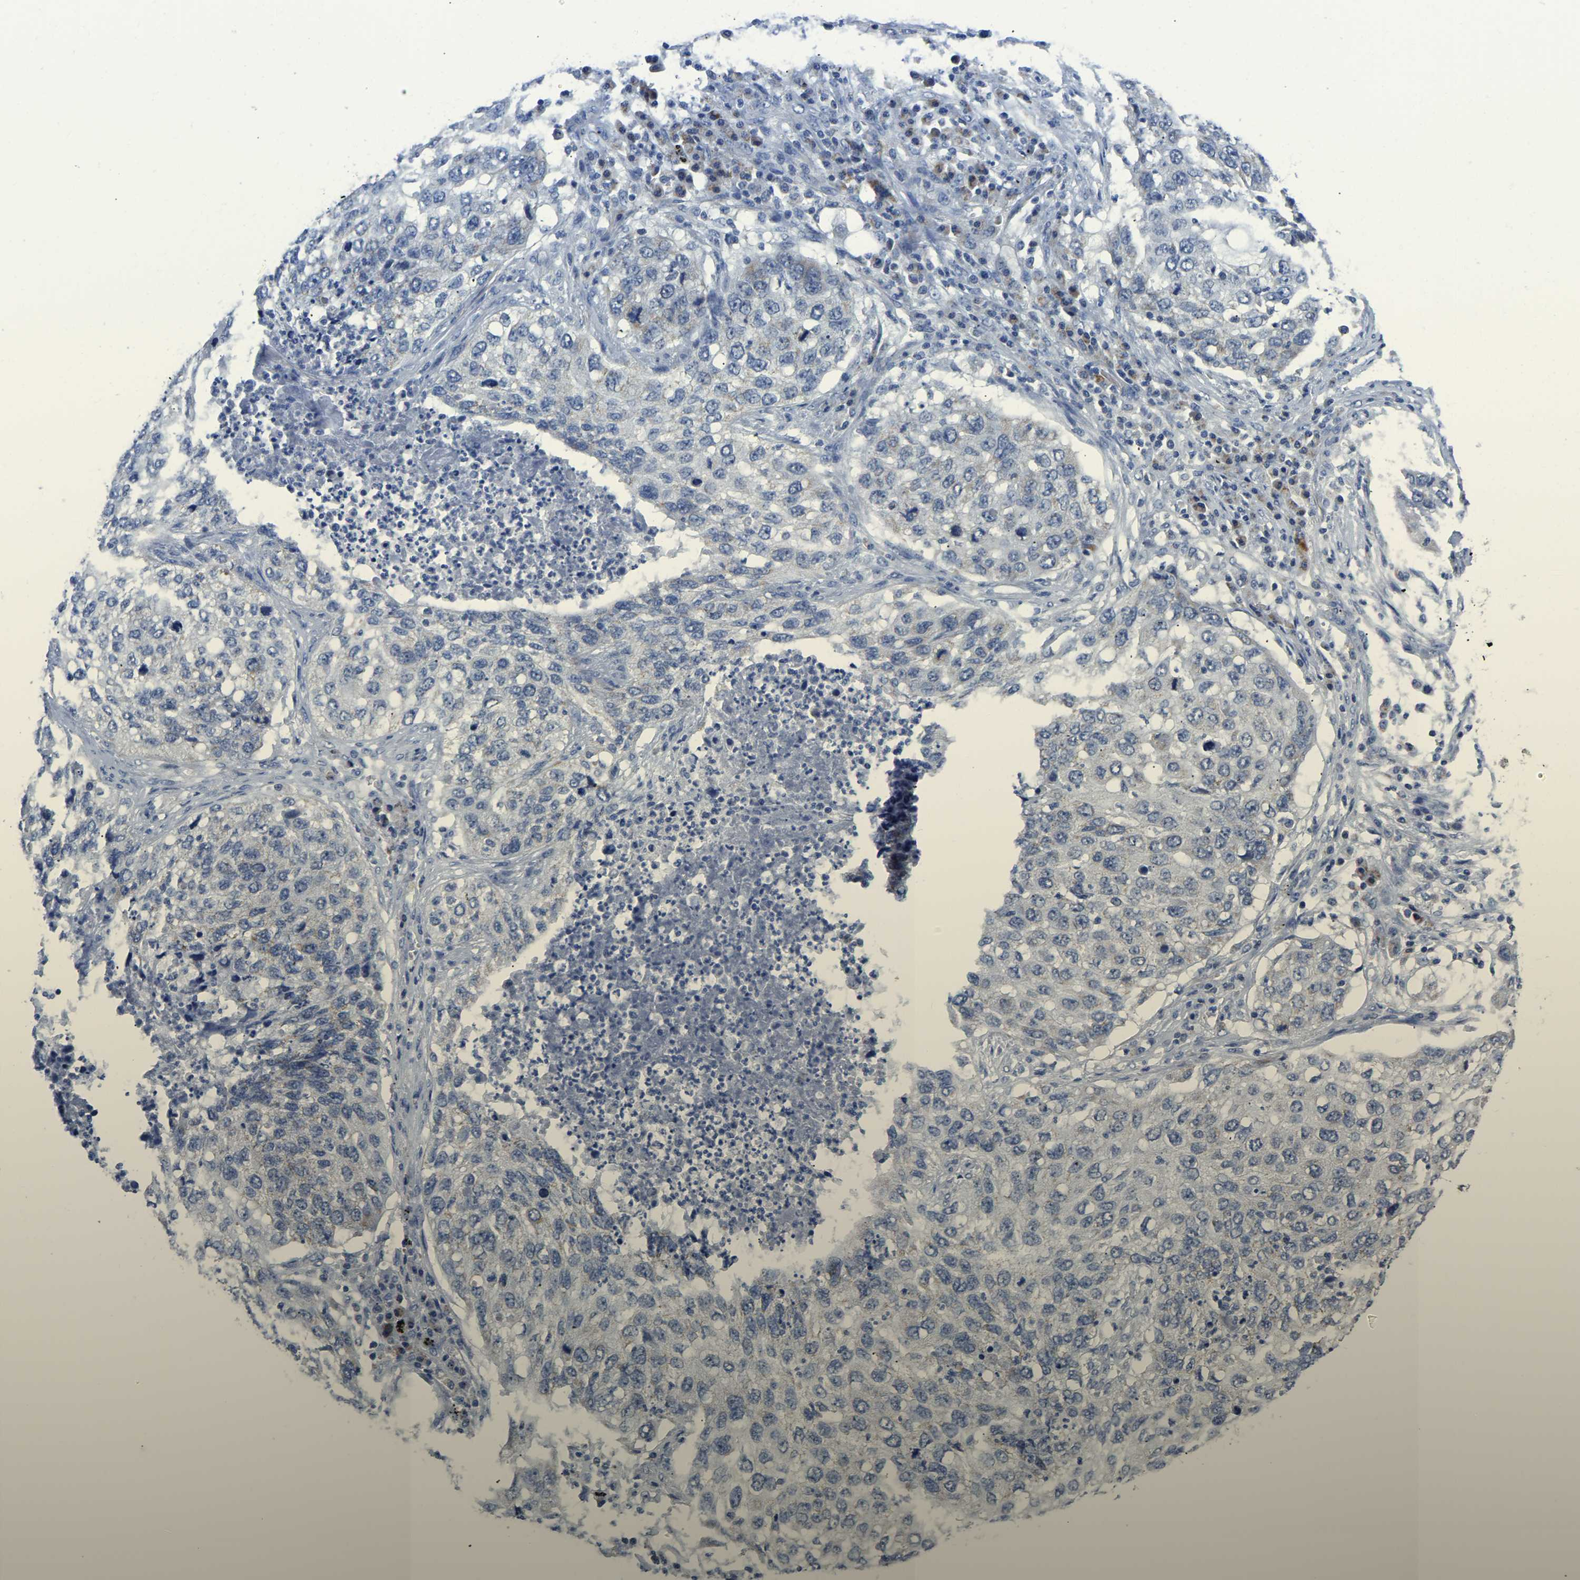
{"staining": {"intensity": "negative", "quantity": "none", "location": "none"}, "tissue": "lung cancer", "cell_type": "Tumor cells", "image_type": "cancer", "snomed": [{"axis": "morphology", "description": "Squamous cell carcinoma, NOS"}, {"axis": "topography", "description": "Lung"}], "caption": "The photomicrograph exhibits no staining of tumor cells in squamous cell carcinoma (lung). The staining was performed using DAB to visualize the protein expression in brown, while the nuclei were stained in blue with hematoxylin (Magnification: 20x).", "gene": "ETFA", "patient": {"sex": "female", "age": 63}}